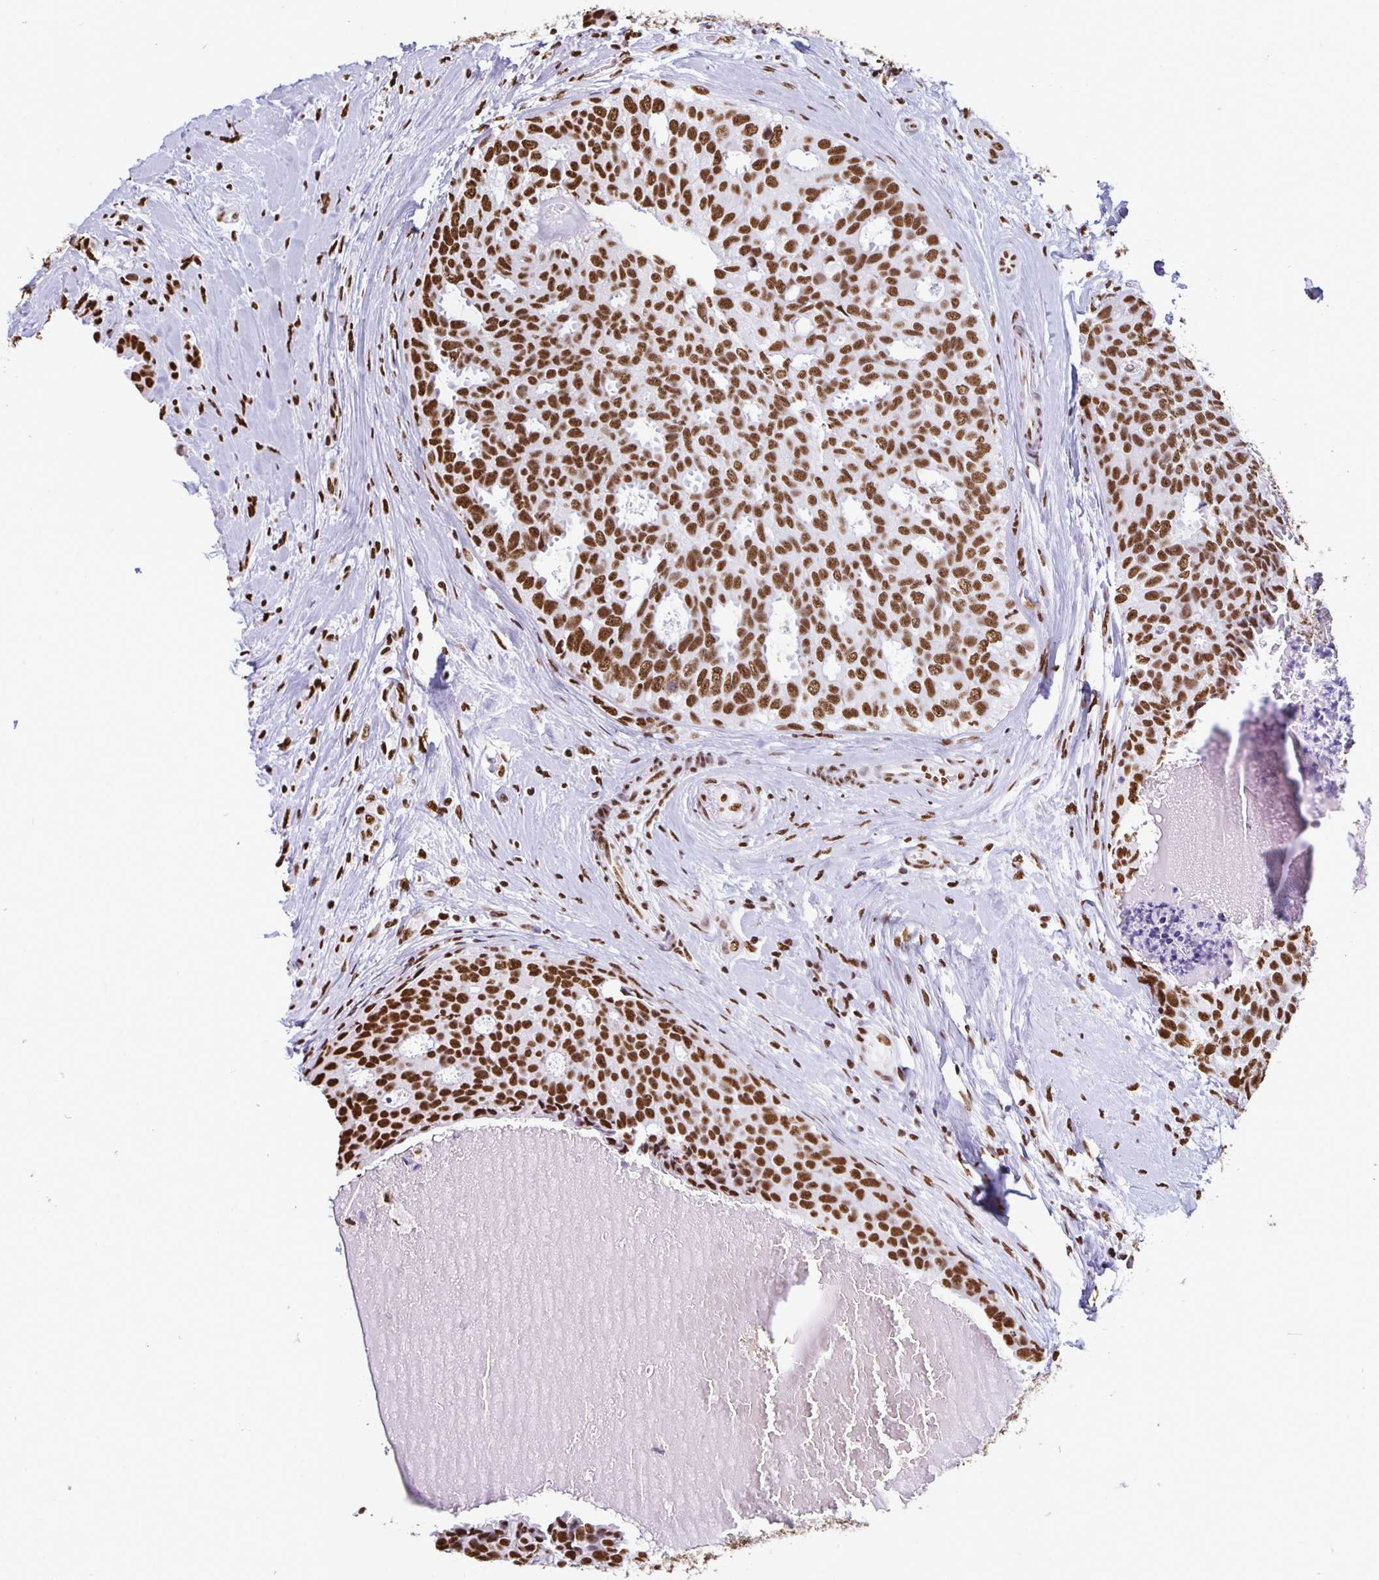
{"staining": {"intensity": "strong", "quantity": ">75%", "location": "nuclear"}, "tissue": "breast cancer", "cell_type": "Tumor cells", "image_type": "cancer", "snomed": [{"axis": "morphology", "description": "Duct carcinoma"}, {"axis": "topography", "description": "Breast"}], "caption": "Immunohistochemistry micrograph of neoplastic tissue: breast cancer stained using immunohistochemistry displays high levels of strong protein expression localized specifically in the nuclear of tumor cells, appearing as a nuclear brown color.", "gene": "NONO", "patient": {"sex": "female", "age": 45}}